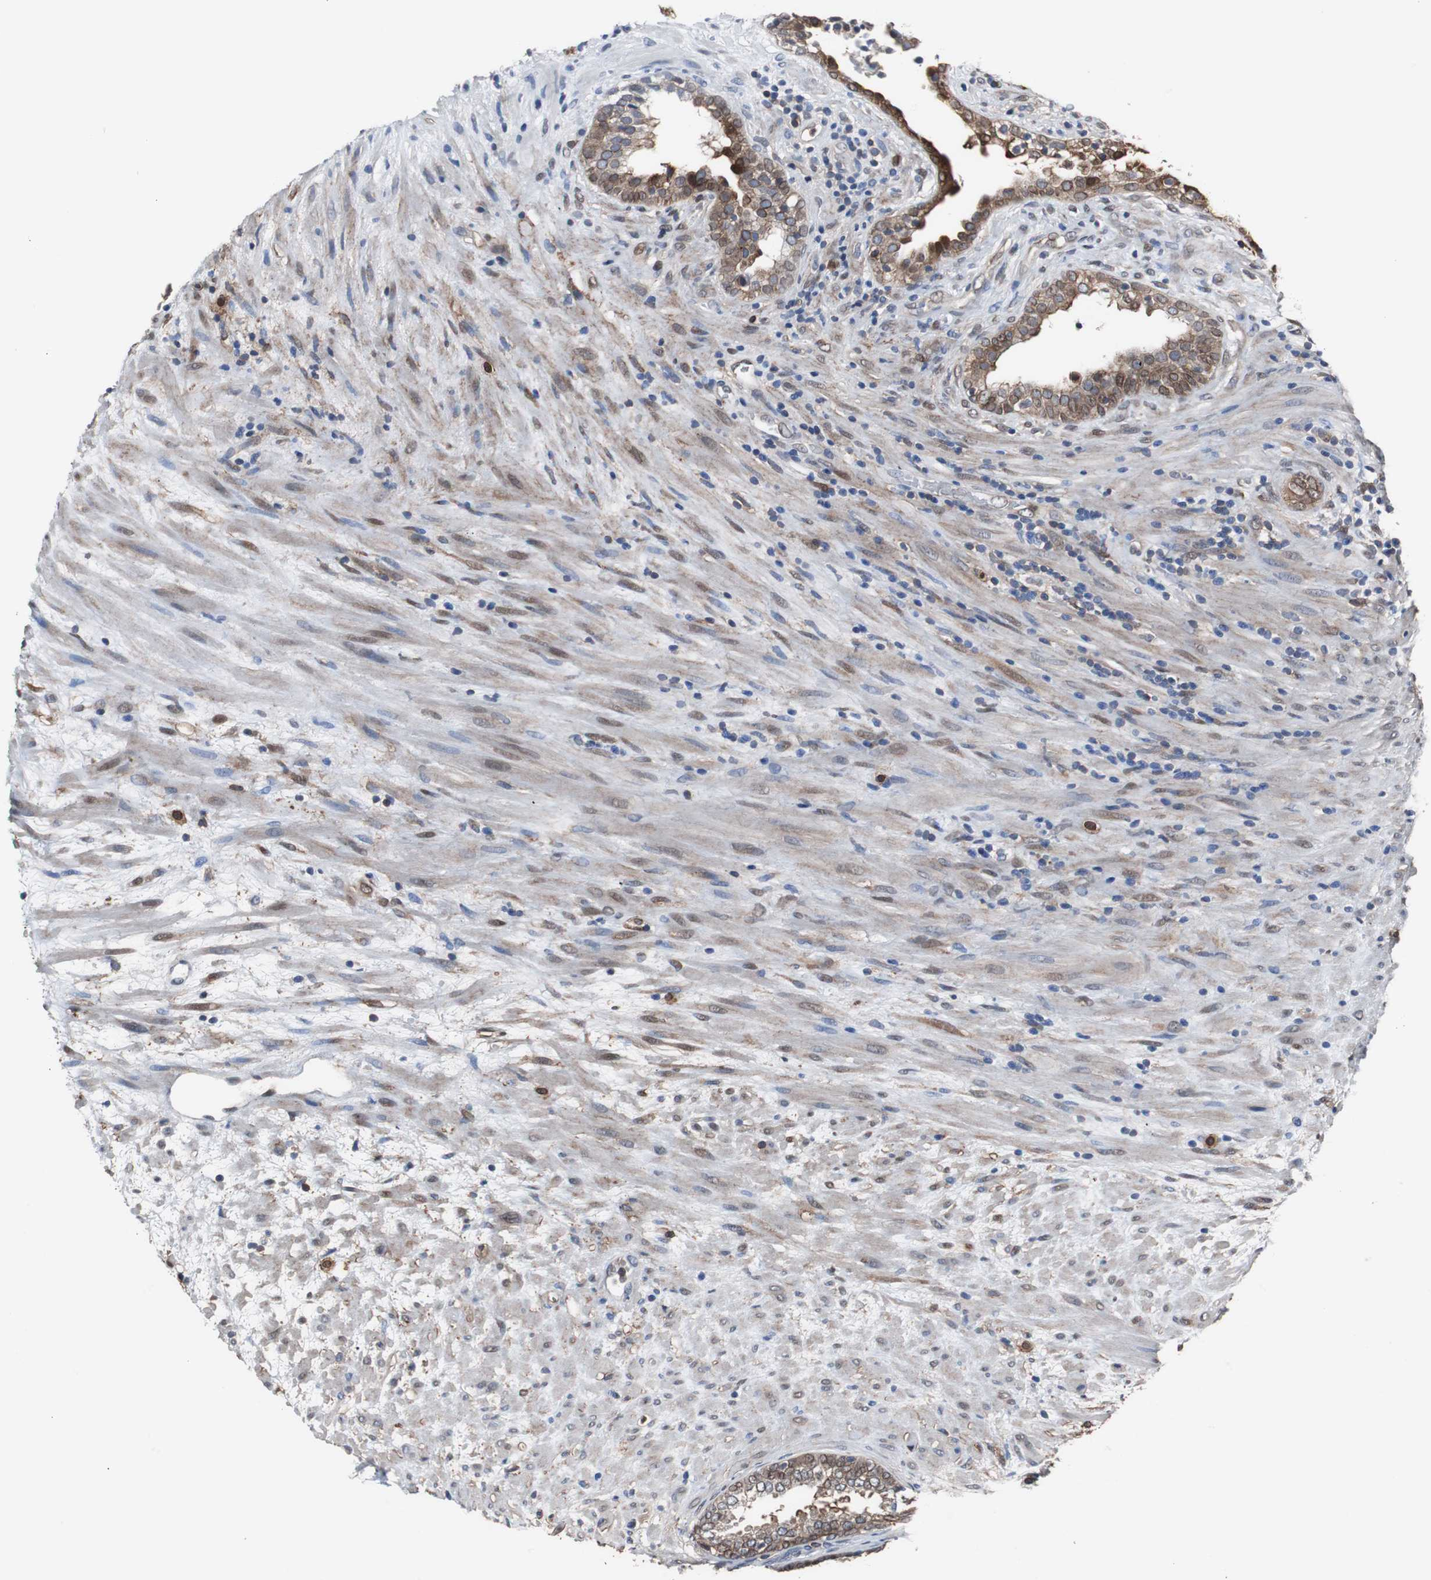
{"staining": {"intensity": "moderate", "quantity": ">75%", "location": "cytoplasmic/membranous,nuclear"}, "tissue": "prostate", "cell_type": "Glandular cells", "image_type": "normal", "snomed": [{"axis": "morphology", "description": "Normal tissue, NOS"}, {"axis": "topography", "description": "Prostate"}], "caption": "Moderate cytoplasmic/membranous,nuclear protein staining is identified in about >75% of glandular cells in prostate. Ihc stains the protein in brown and the nuclei are stained blue.", "gene": "ANXA4", "patient": {"sex": "male", "age": 76}}